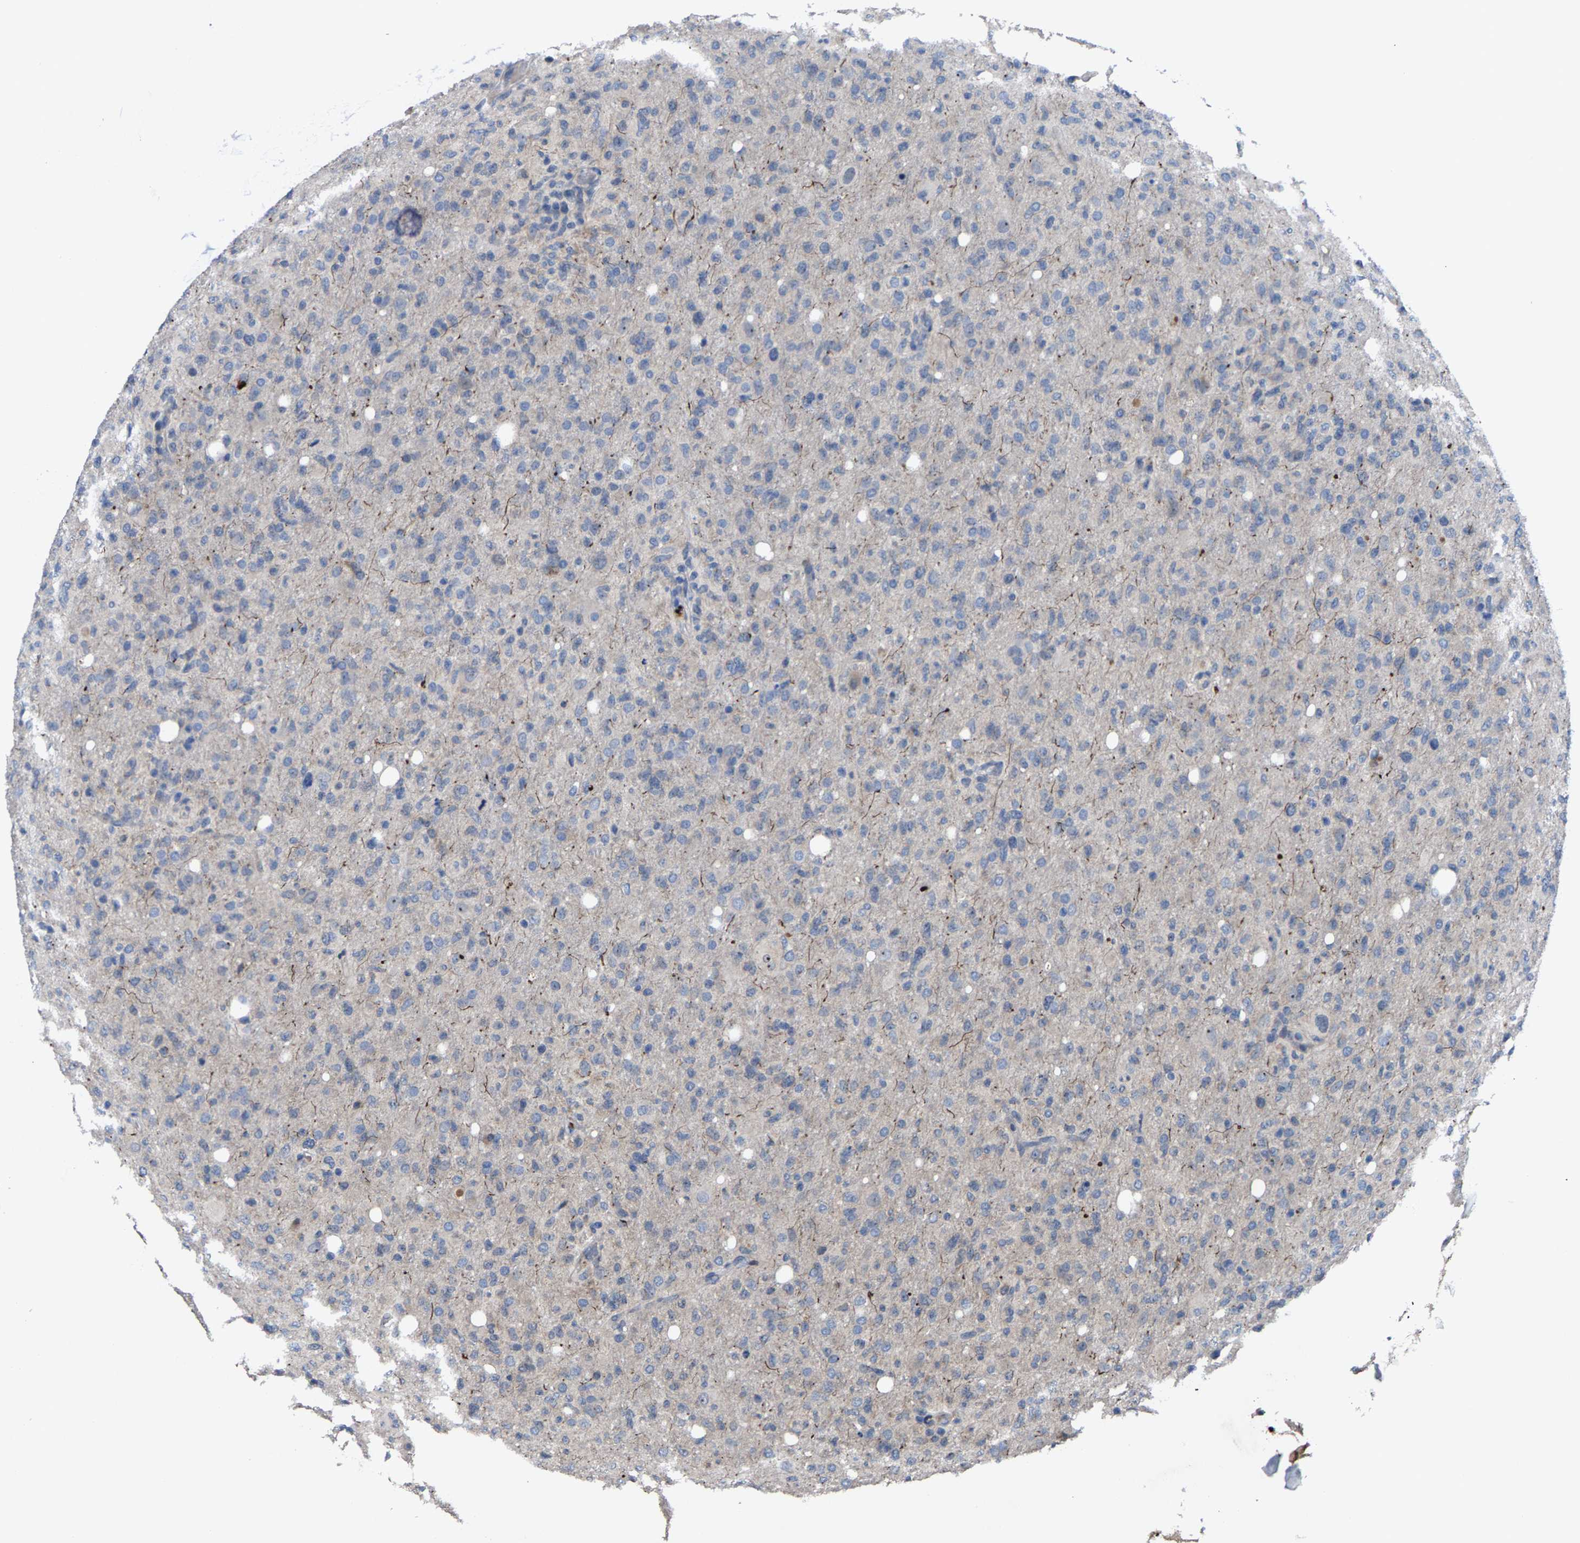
{"staining": {"intensity": "negative", "quantity": "none", "location": "none"}, "tissue": "glioma", "cell_type": "Tumor cells", "image_type": "cancer", "snomed": [{"axis": "morphology", "description": "Glioma, malignant, High grade"}, {"axis": "topography", "description": "Brain"}], "caption": "Immunohistochemical staining of malignant glioma (high-grade) demonstrates no significant staining in tumor cells.", "gene": "HAUS6", "patient": {"sex": "female", "age": 57}}